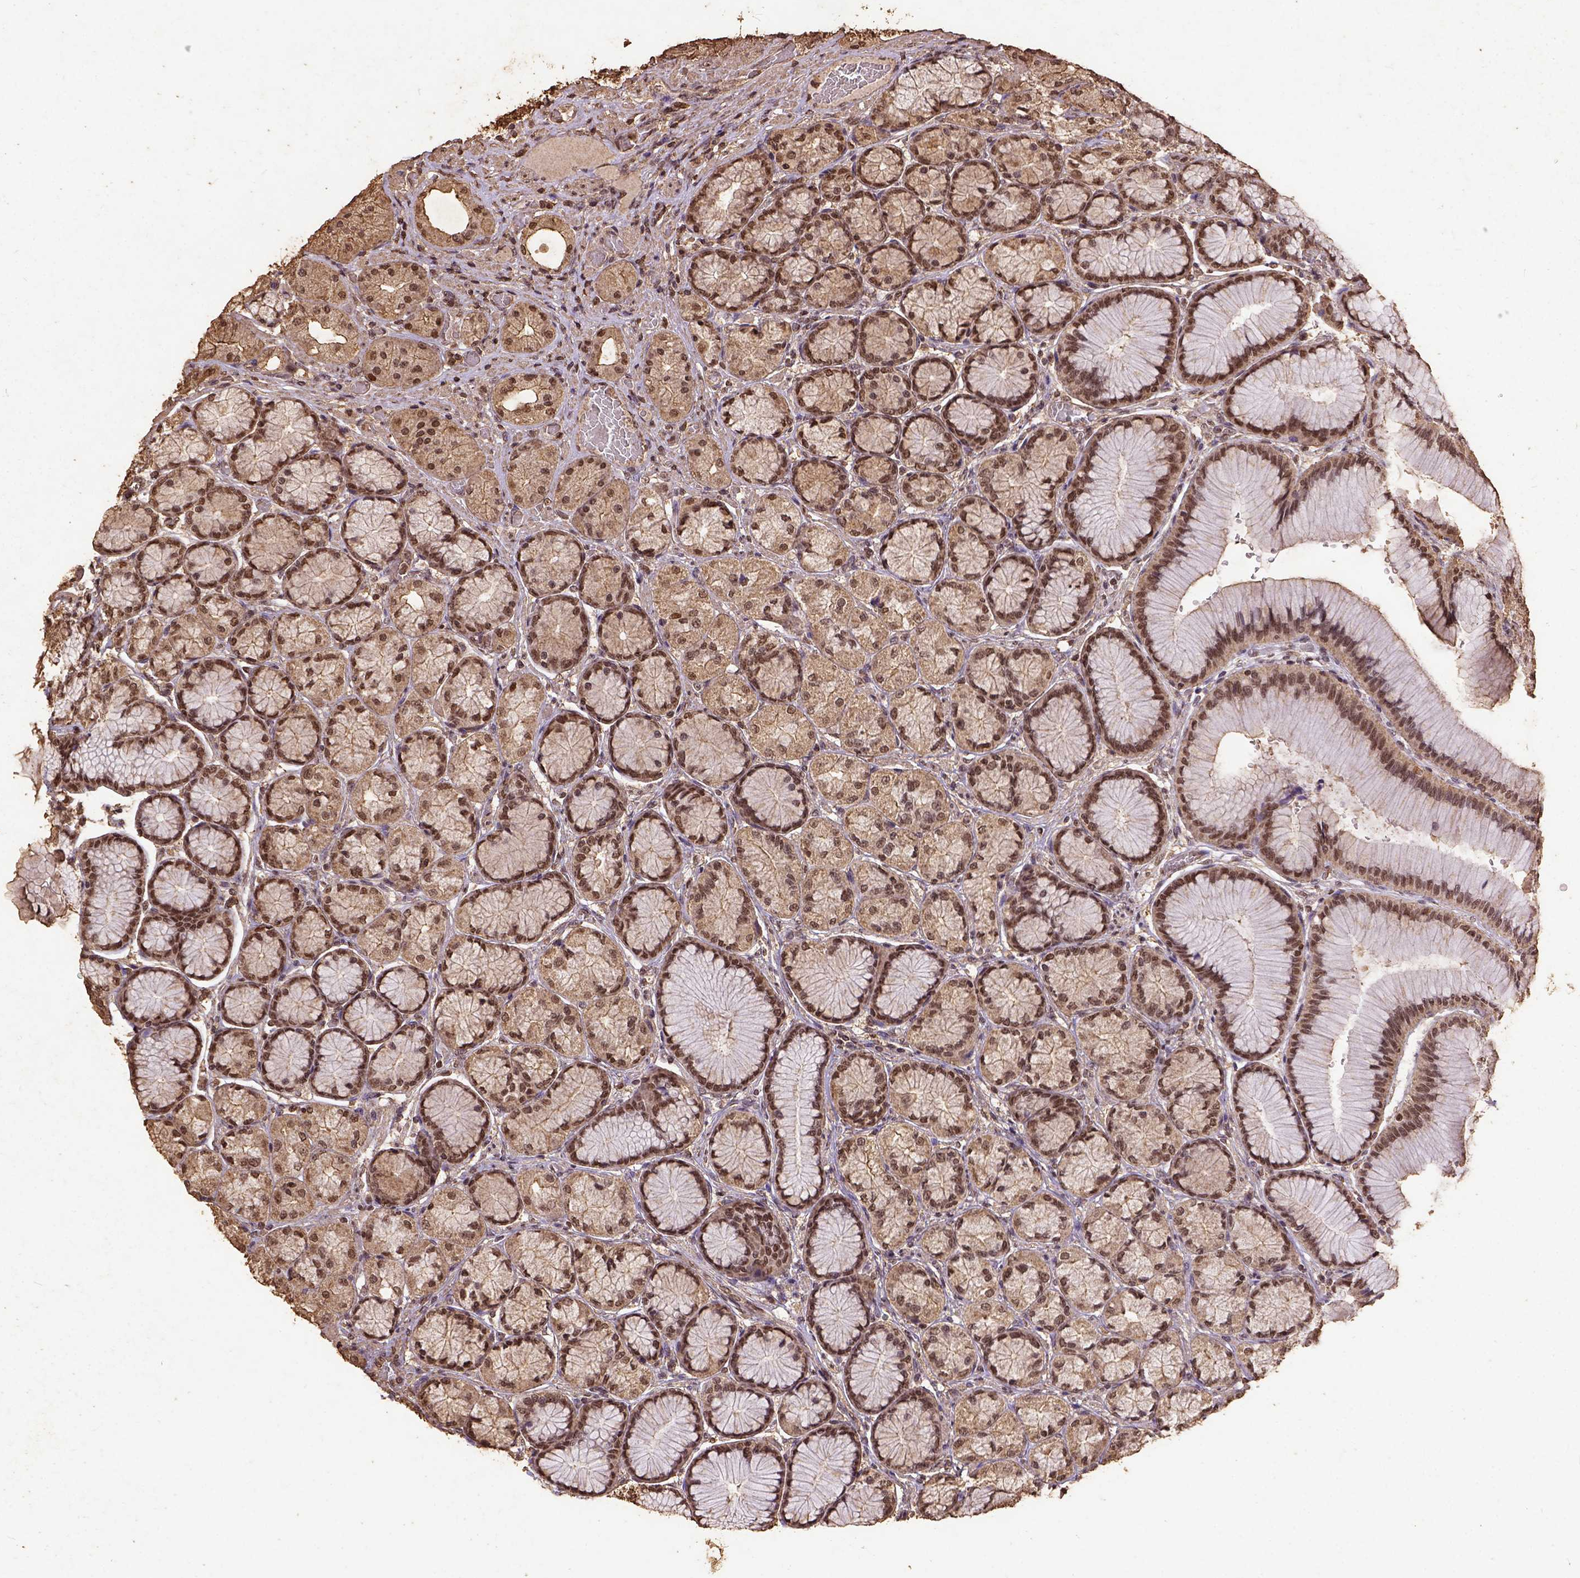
{"staining": {"intensity": "moderate", "quantity": ">75%", "location": "cytoplasmic/membranous,nuclear"}, "tissue": "stomach", "cell_type": "Glandular cells", "image_type": "normal", "snomed": [{"axis": "morphology", "description": "Normal tissue, NOS"}, {"axis": "morphology", "description": "Adenocarcinoma, NOS"}, {"axis": "morphology", "description": "Adenocarcinoma, High grade"}, {"axis": "topography", "description": "Stomach, upper"}, {"axis": "topography", "description": "Stomach"}], "caption": "A medium amount of moderate cytoplasmic/membranous,nuclear staining is identified in about >75% of glandular cells in normal stomach. The protein of interest is stained brown, and the nuclei are stained in blue (DAB IHC with brightfield microscopy, high magnification).", "gene": "NACC1", "patient": {"sex": "female", "age": 65}}